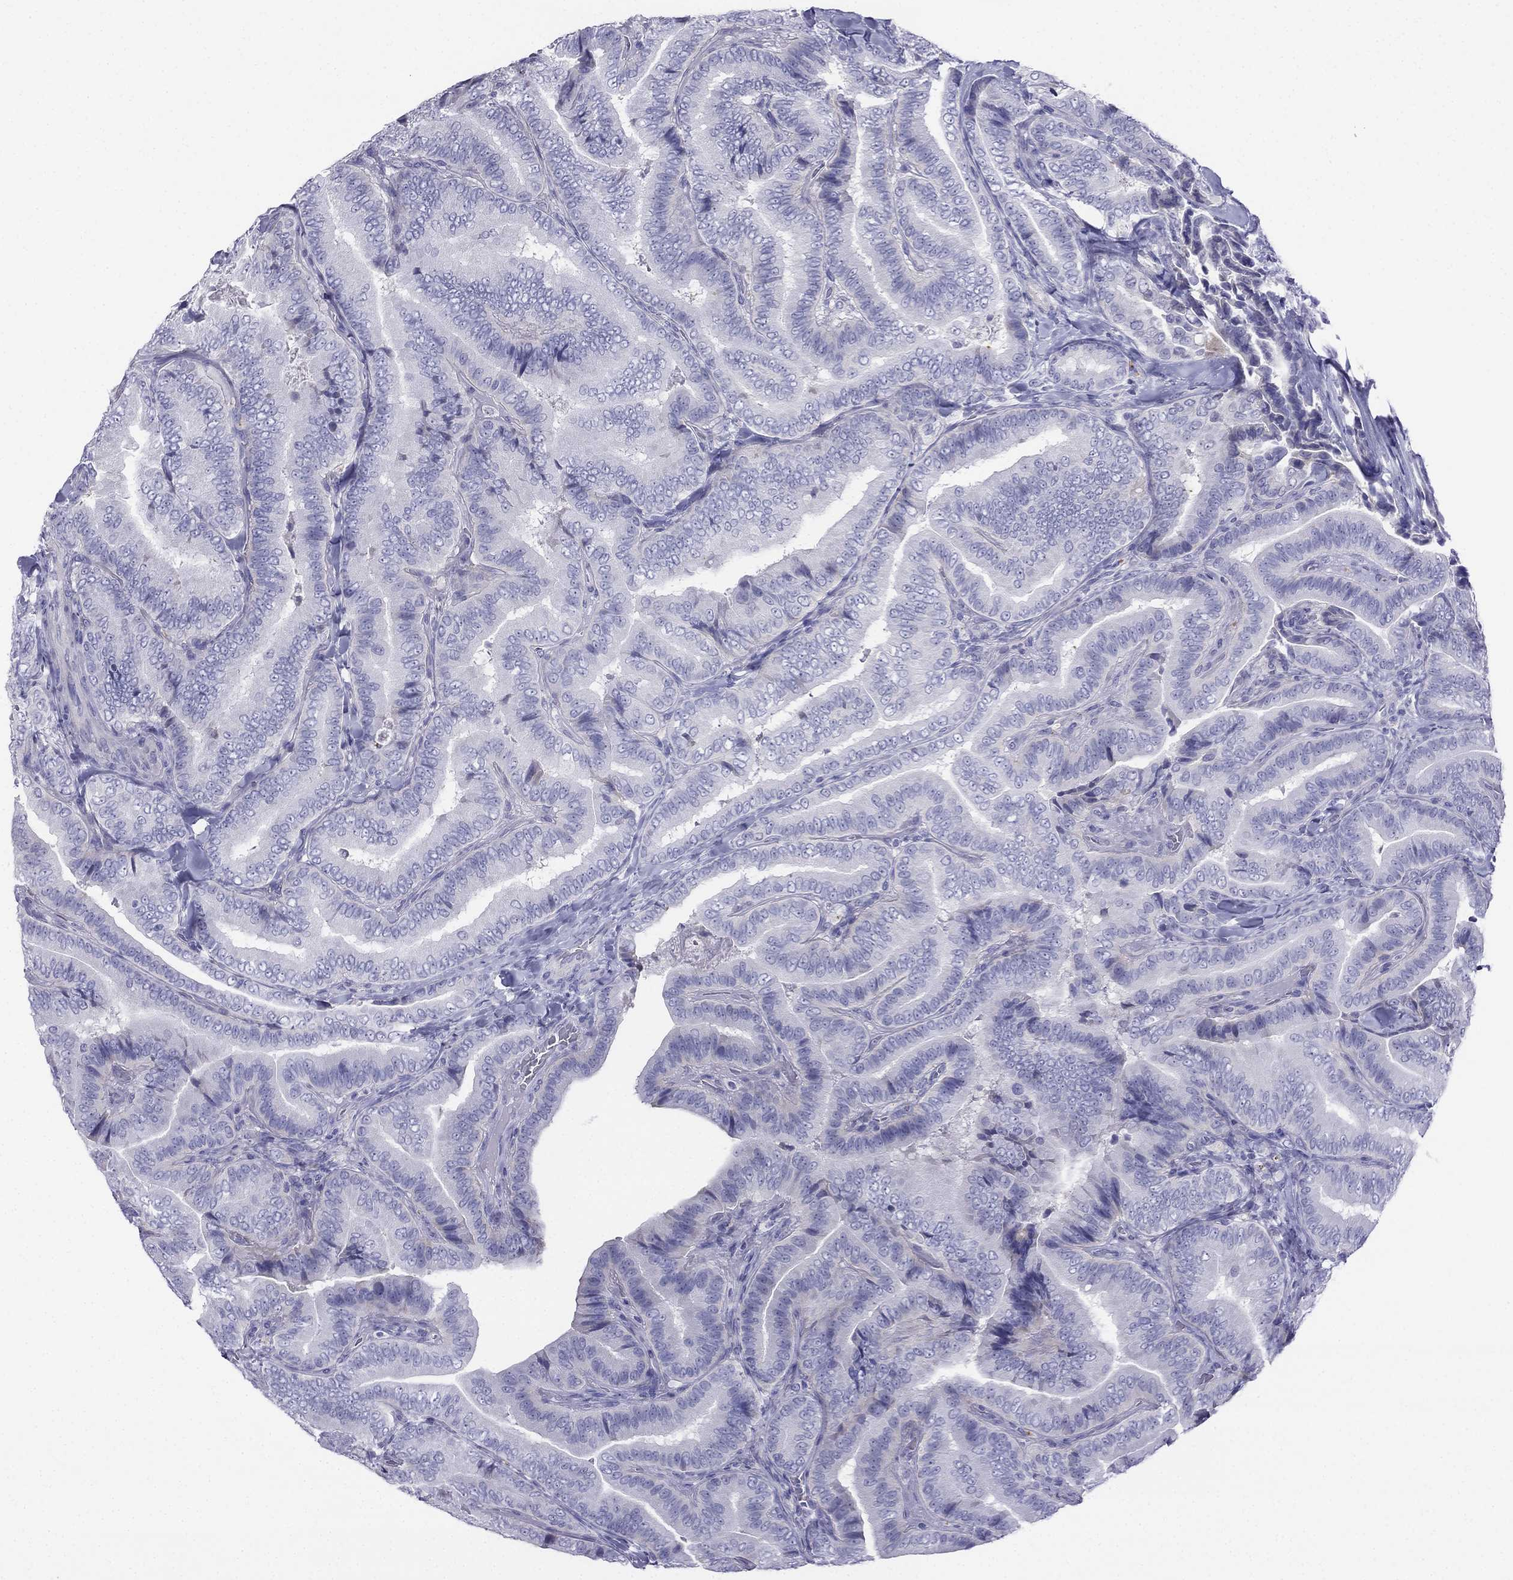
{"staining": {"intensity": "negative", "quantity": "none", "location": "none"}, "tissue": "thyroid cancer", "cell_type": "Tumor cells", "image_type": "cancer", "snomed": [{"axis": "morphology", "description": "Papillary adenocarcinoma, NOS"}, {"axis": "topography", "description": "Thyroid gland"}], "caption": "The IHC micrograph has no significant positivity in tumor cells of thyroid cancer tissue.", "gene": "ALOXE3", "patient": {"sex": "male", "age": 61}}